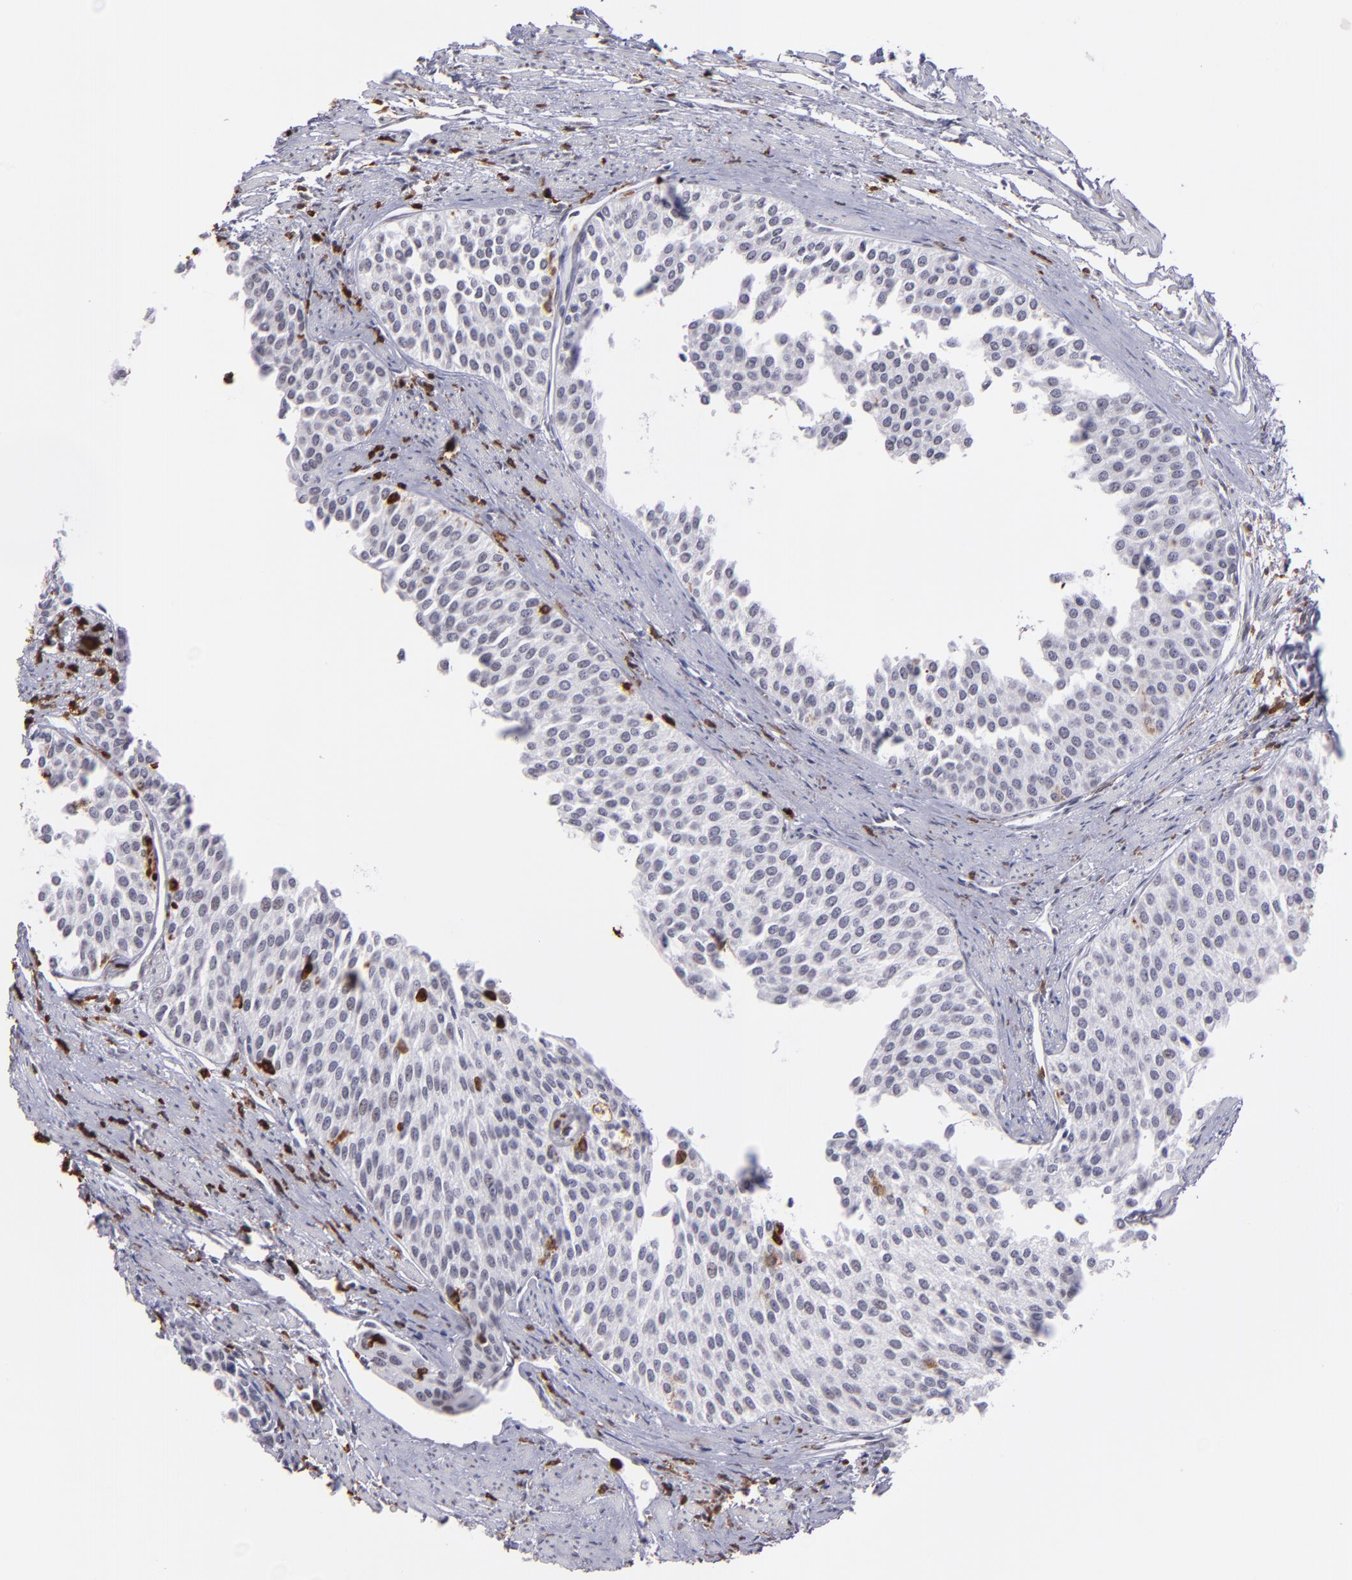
{"staining": {"intensity": "negative", "quantity": "none", "location": "none"}, "tissue": "urothelial cancer", "cell_type": "Tumor cells", "image_type": "cancer", "snomed": [{"axis": "morphology", "description": "Urothelial carcinoma, Low grade"}, {"axis": "topography", "description": "Urinary bladder"}], "caption": "This is an IHC histopathology image of urothelial carcinoma (low-grade). There is no expression in tumor cells.", "gene": "NCF2", "patient": {"sex": "female", "age": 73}}